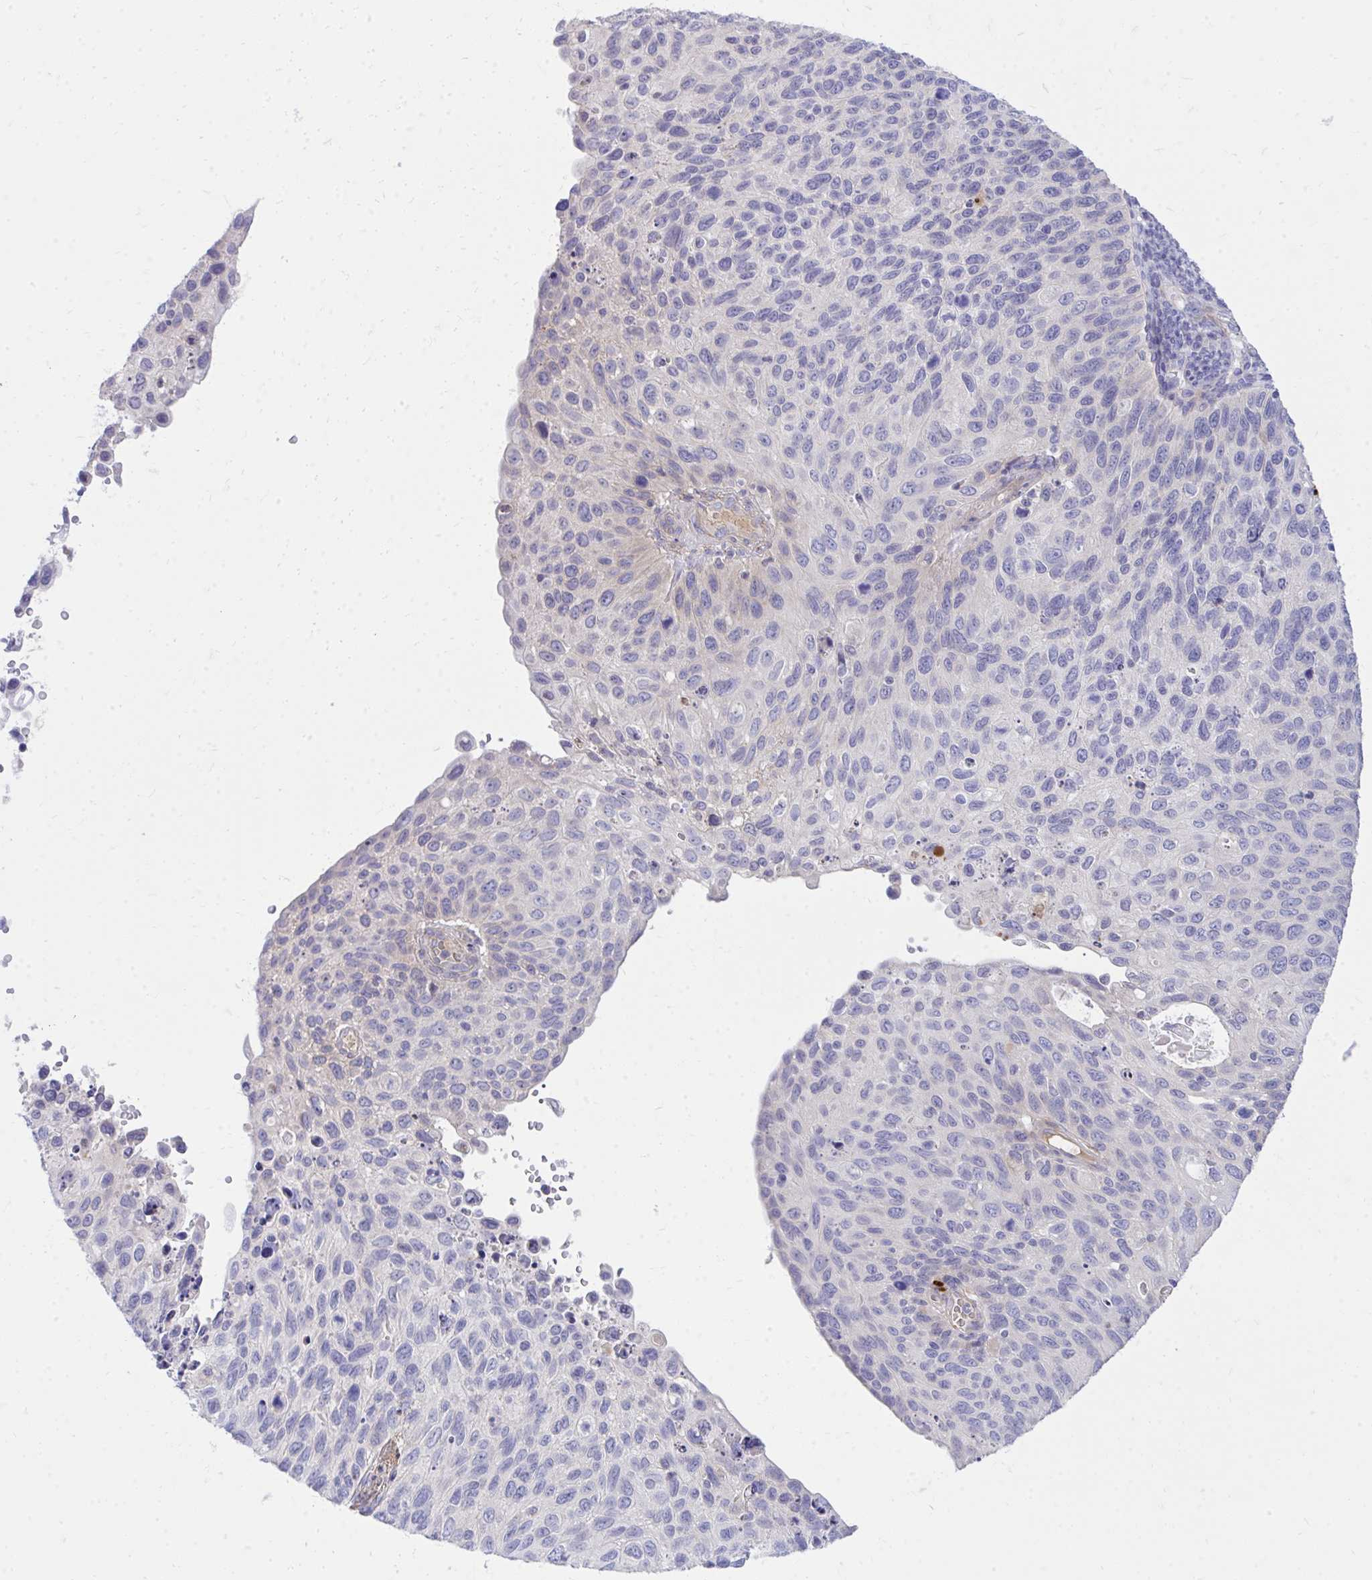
{"staining": {"intensity": "negative", "quantity": "none", "location": "none"}, "tissue": "cervical cancer", "cell_type": "Tumor cells", "image_type": "cancer", "snomed": [{"axis": "morphology", "description": "Squamous cell carcinoma, NOS"}, {"axis": "topography", "description": "Cervix"}], "caption": "DAB (3,3'-diaminobenzidine) immunohistochemical staining of human cervical cancer reveals no significant positivity in tumor cells. The staining was performed using DAB (3,3'-diaminobenzidine) to visualize the protein expression in brown, while the nuclei were stained in blue with hematoxylin (Magnification: 20x).", "gene": "TP53I11", "patient": {"sex": "female", "age": 70}}